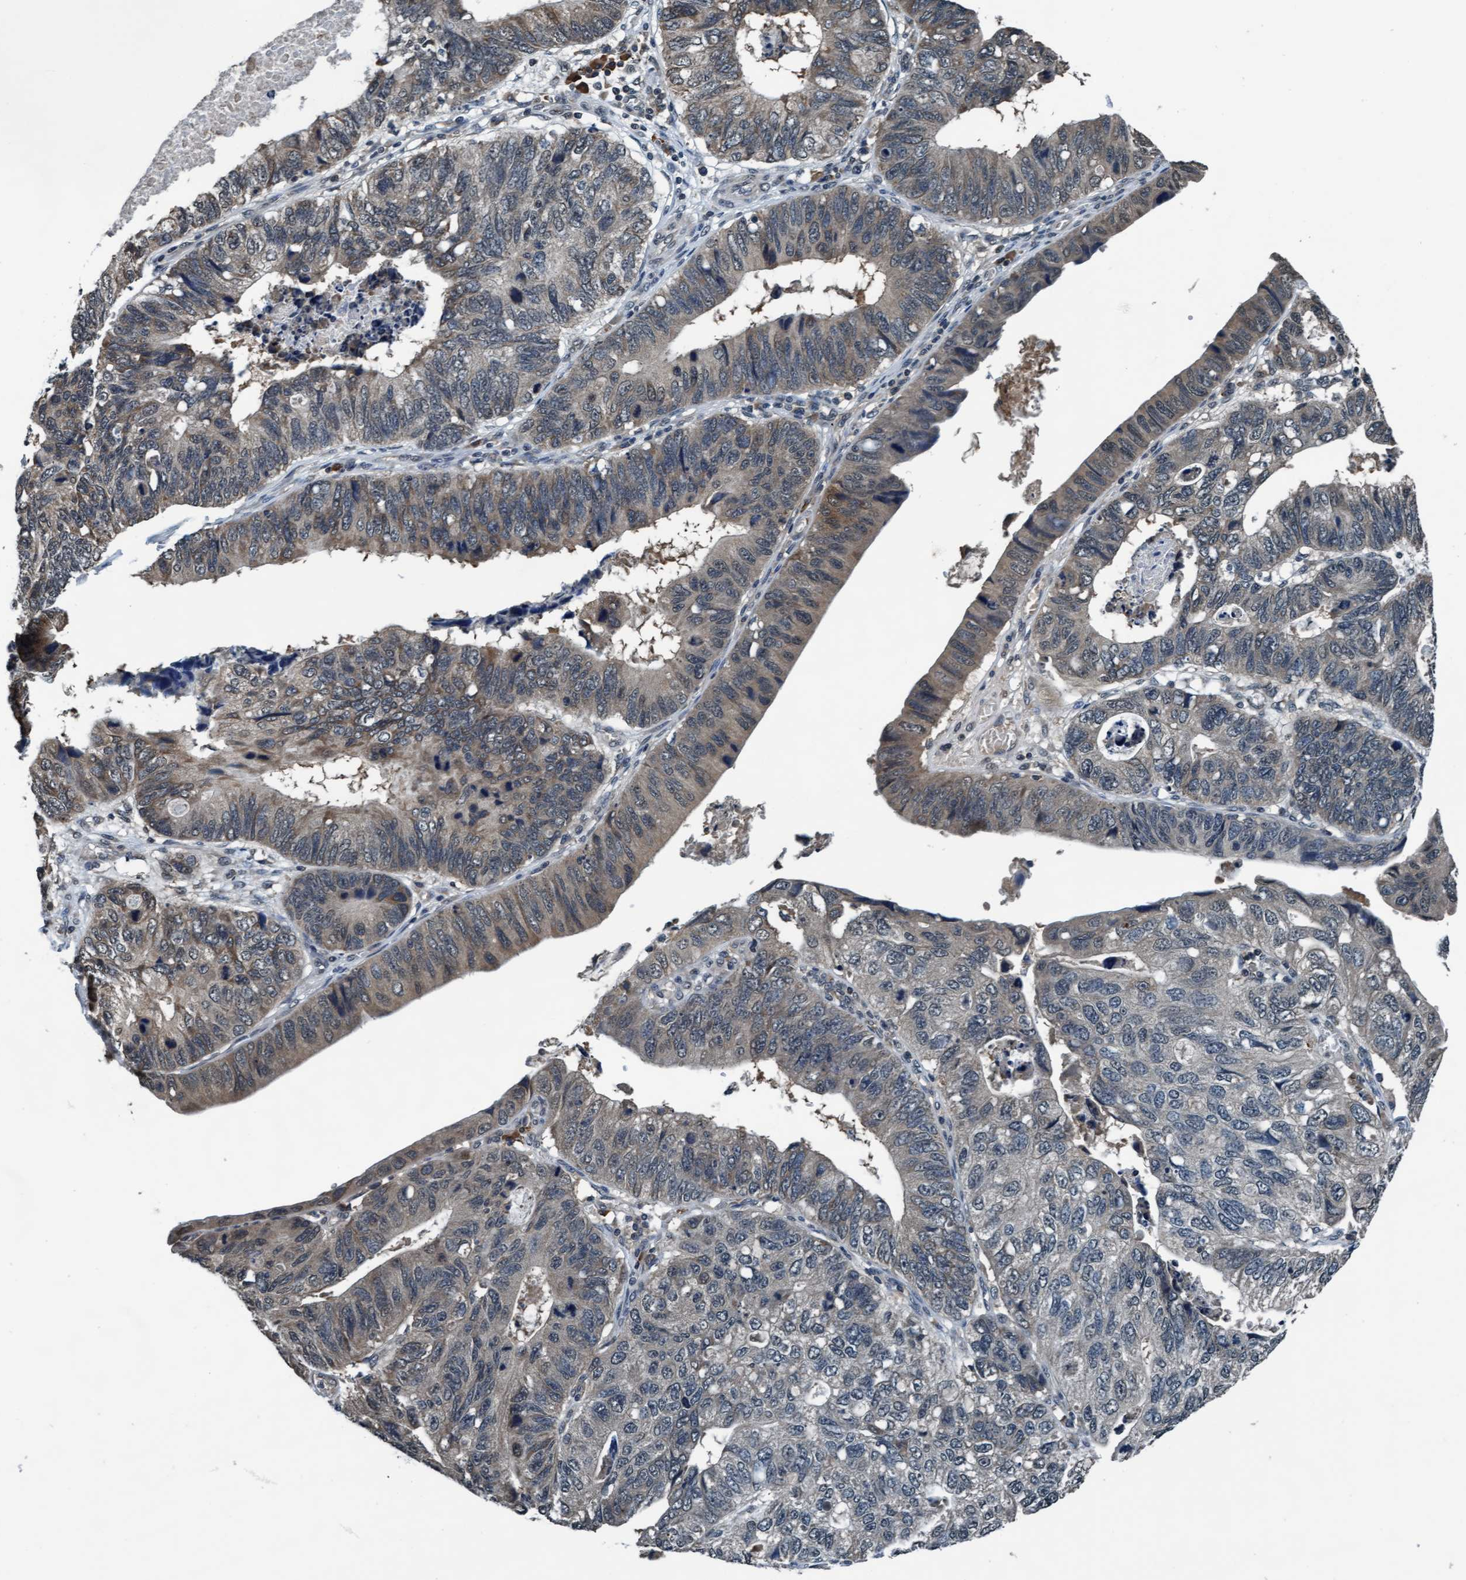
{"staining": {"intensity": "moderate", "quantity": "25%-75%", "location": "cytoplasmic/membranous"}, "tissue": "stomach cancer", "cell_type": "Tumor cells", "image_type": "cancer", "snomed": [{"axis": "morphology", "description": "Adenocarcinoma, NOS"}, {"axis": "topography", "description": "Stomach"}], "caption": "This image displays immunohistochemistry staining of human stomach cancer, with medium moderate cytoplasmic/membranous expression in approximately 25%-75% of tumor cells.", "gene": "WASF1", "patient": {"sex": "male", "age": 59}}